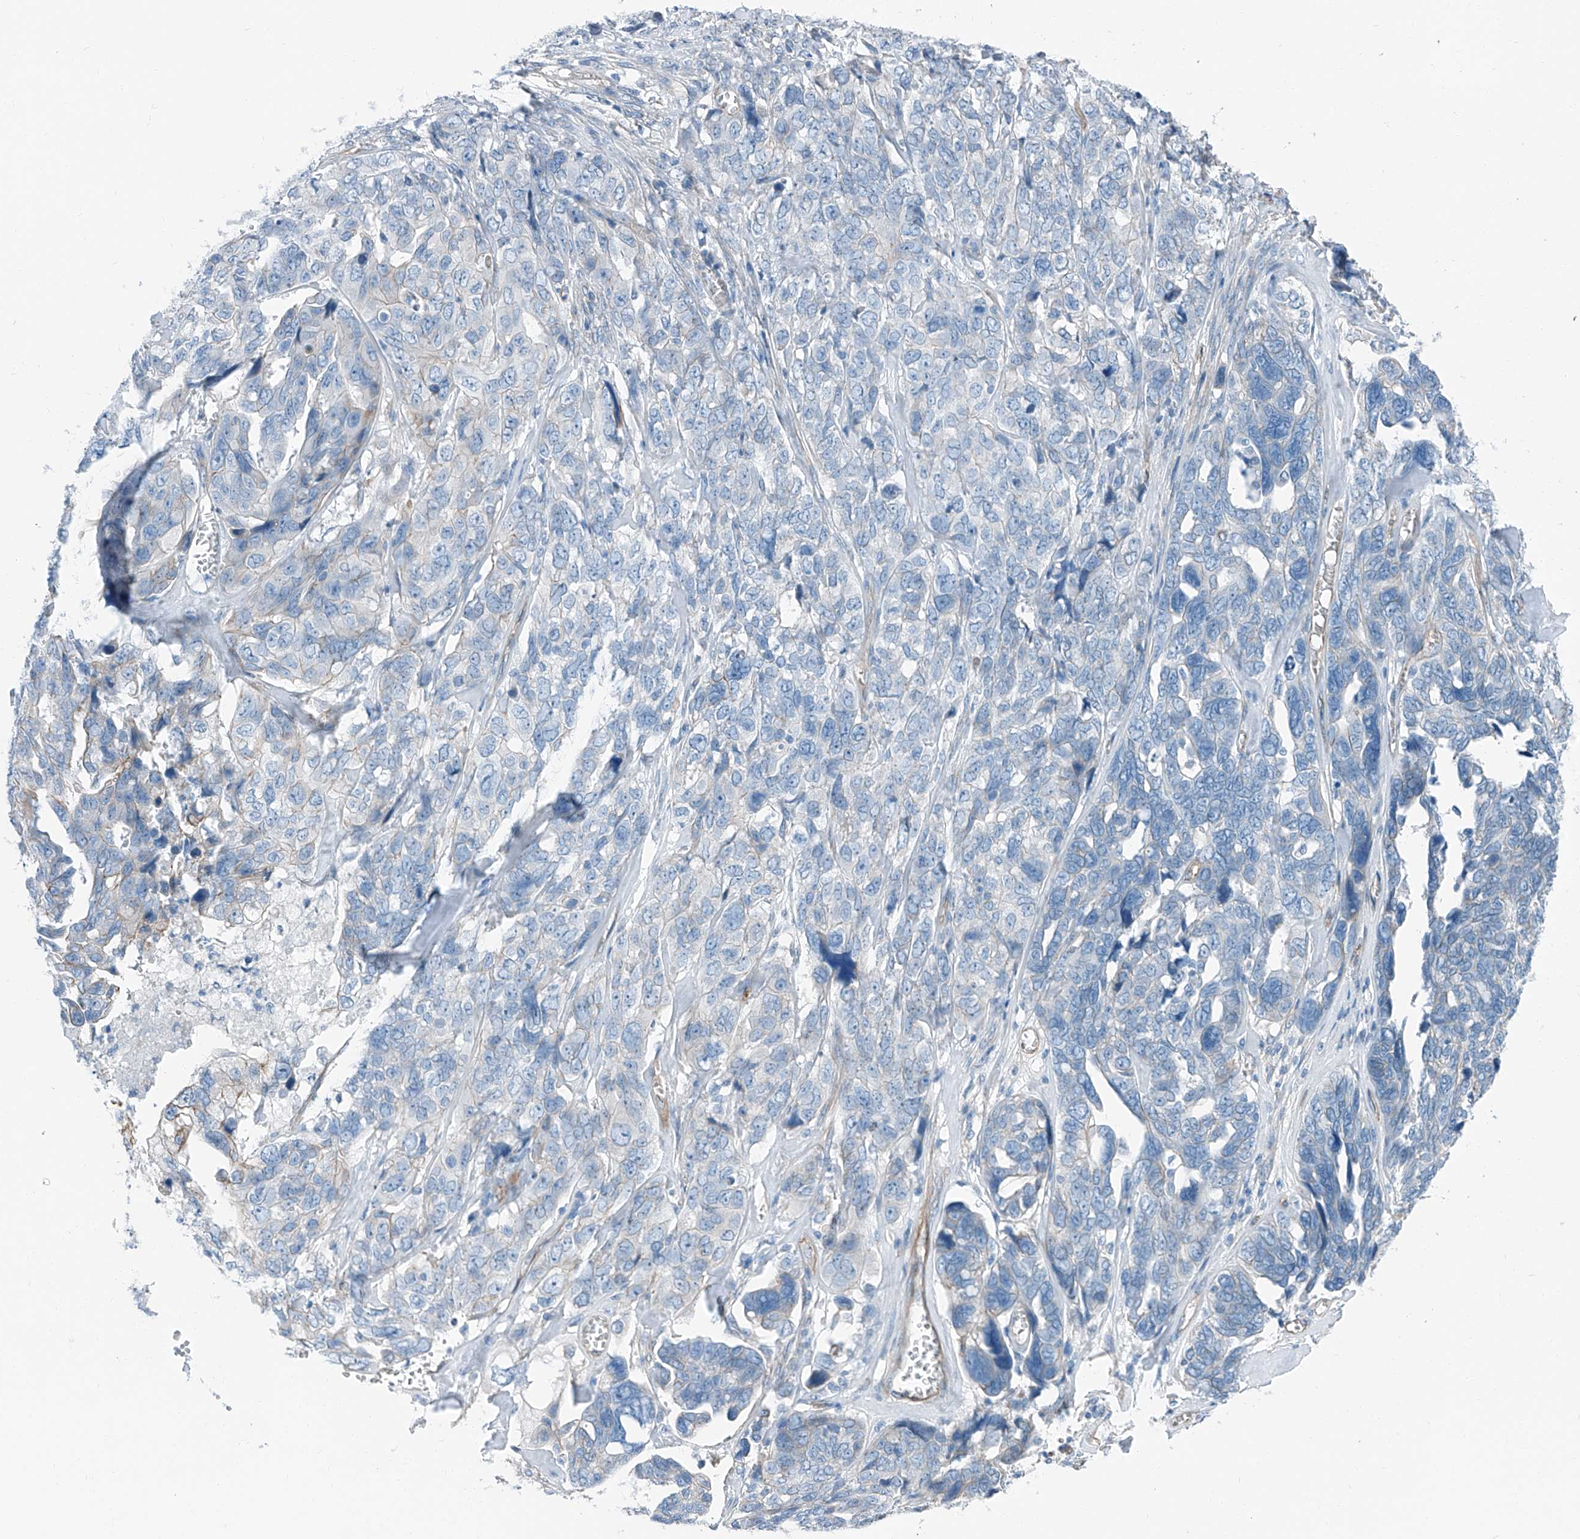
{"staining": {"intensity": "weak", "quantity": "<25%", "location": "cytoplasmic/membranous"}, "tissue": "ovarian cancer", "cell_type": "Tumor cells", "image_type": "cancer", "snomed": [{"axis": "morphology", "description": "Cystadenocarcinoma, serous, NOS"}, {"axis": "topography", "description": "Ovary"}], "caption": "DAB (3,3'-diaminobenzidine) immunohistochemical staining of ovarian cancer shows no significant positivity in tumor cells. (Stains: DAB immunohistochemistry (IHC) with hematoxylin counter stain, Microscopy: brightfield microscopy at high magnification).", "gene": "THEMIS2", "patient": {"sex": "female", "age": 79}}